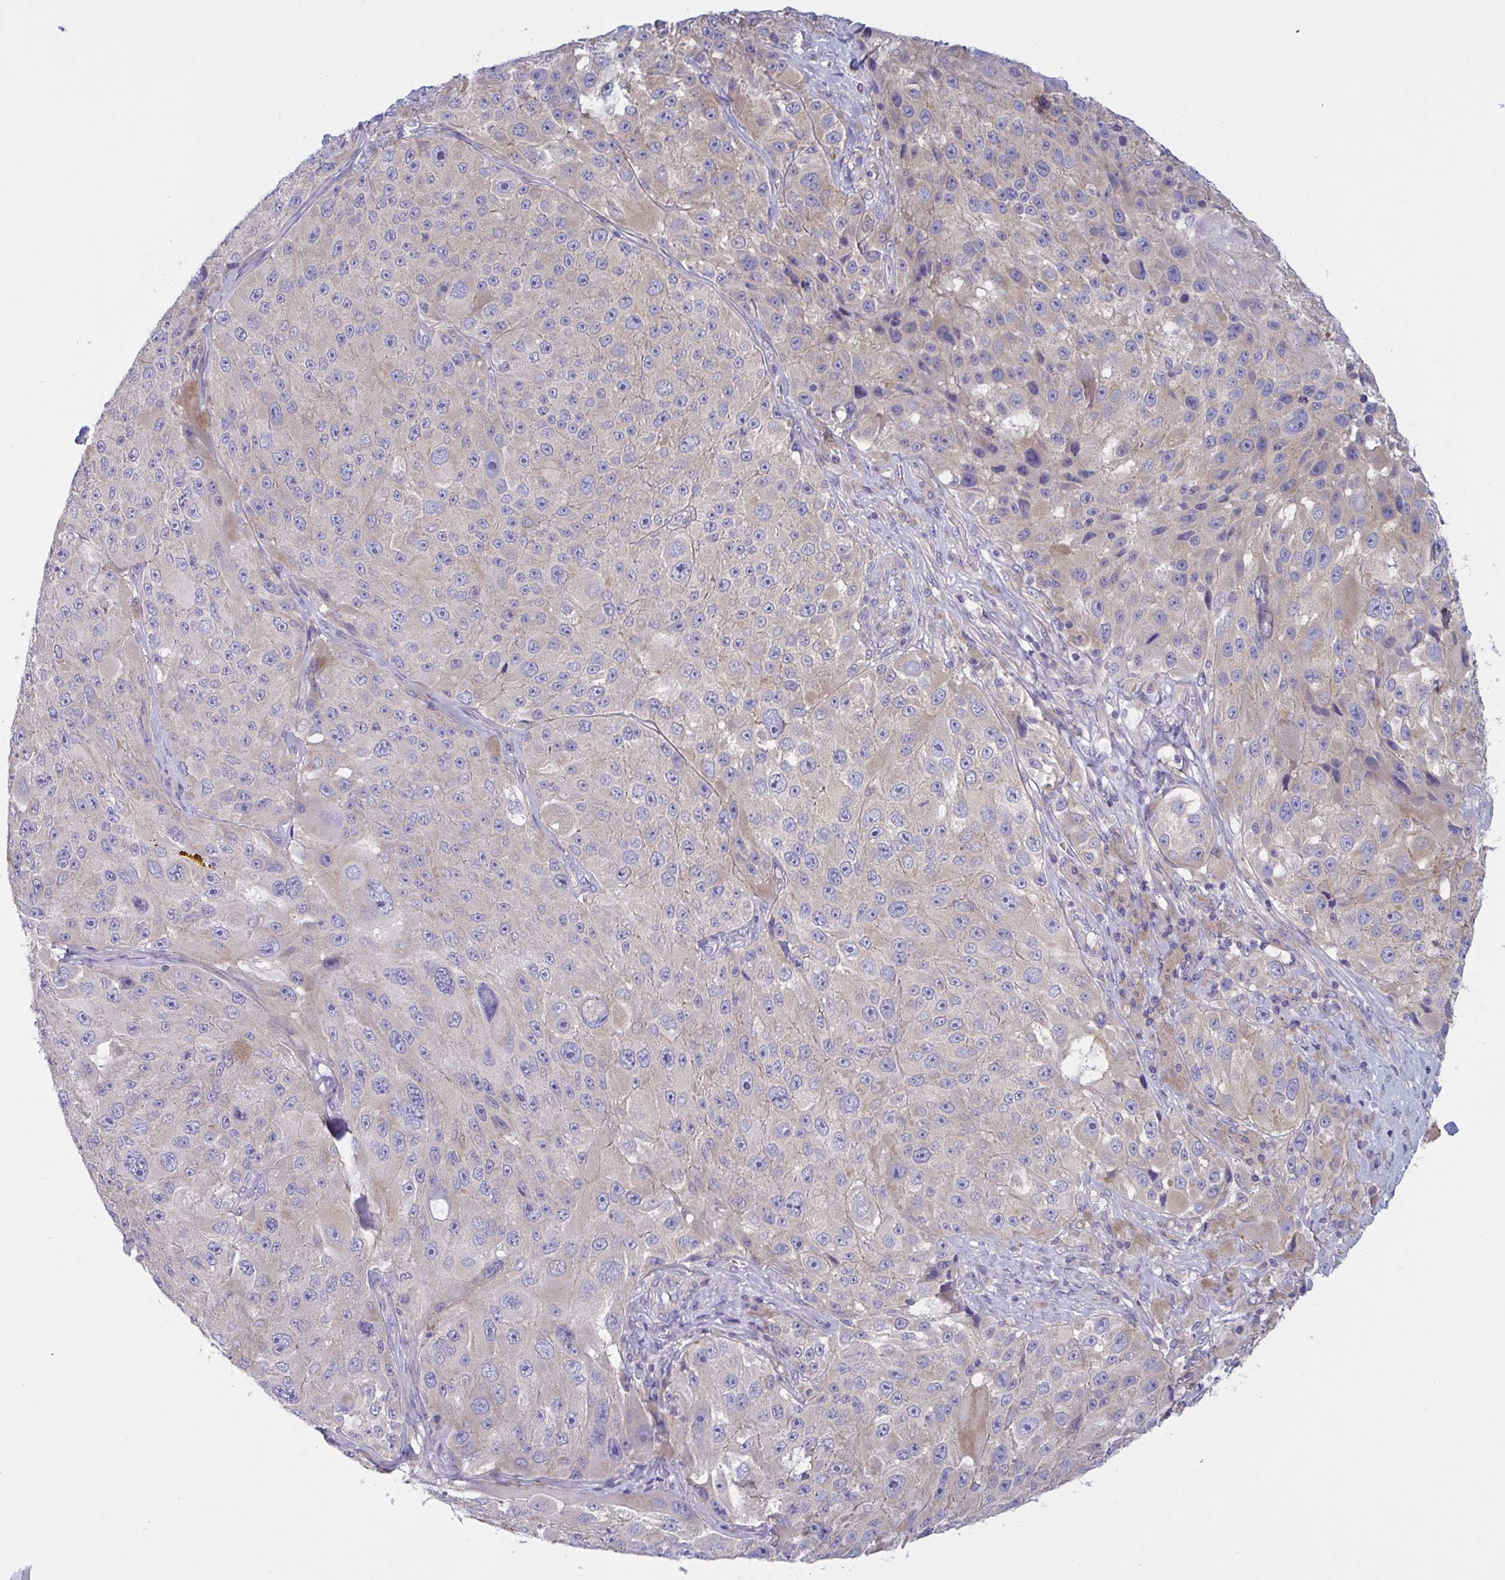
{"staining": {"intensity": "weak", "quantity": "25%-75%", "location": "cytoplasmic/membranous"}, "tissue": "melanoma", "cell_type": "Tumor cells", "image_type": "cancer", "snomed": [{"axis": "morphology", "description": "Malignant melanoma, Metastatic site"}, {"axis": "topography", "description": "Lymph node"}], "caption": "This photomicrograph exhibits IHC staining of human malignant melanoma (metastatic site), with low weak cytoplasmic/membranous staining in approximately 25%-75% of tumor cells.", "gene": "OXLD1", "patient": {"sex": "male", "age": 62}}